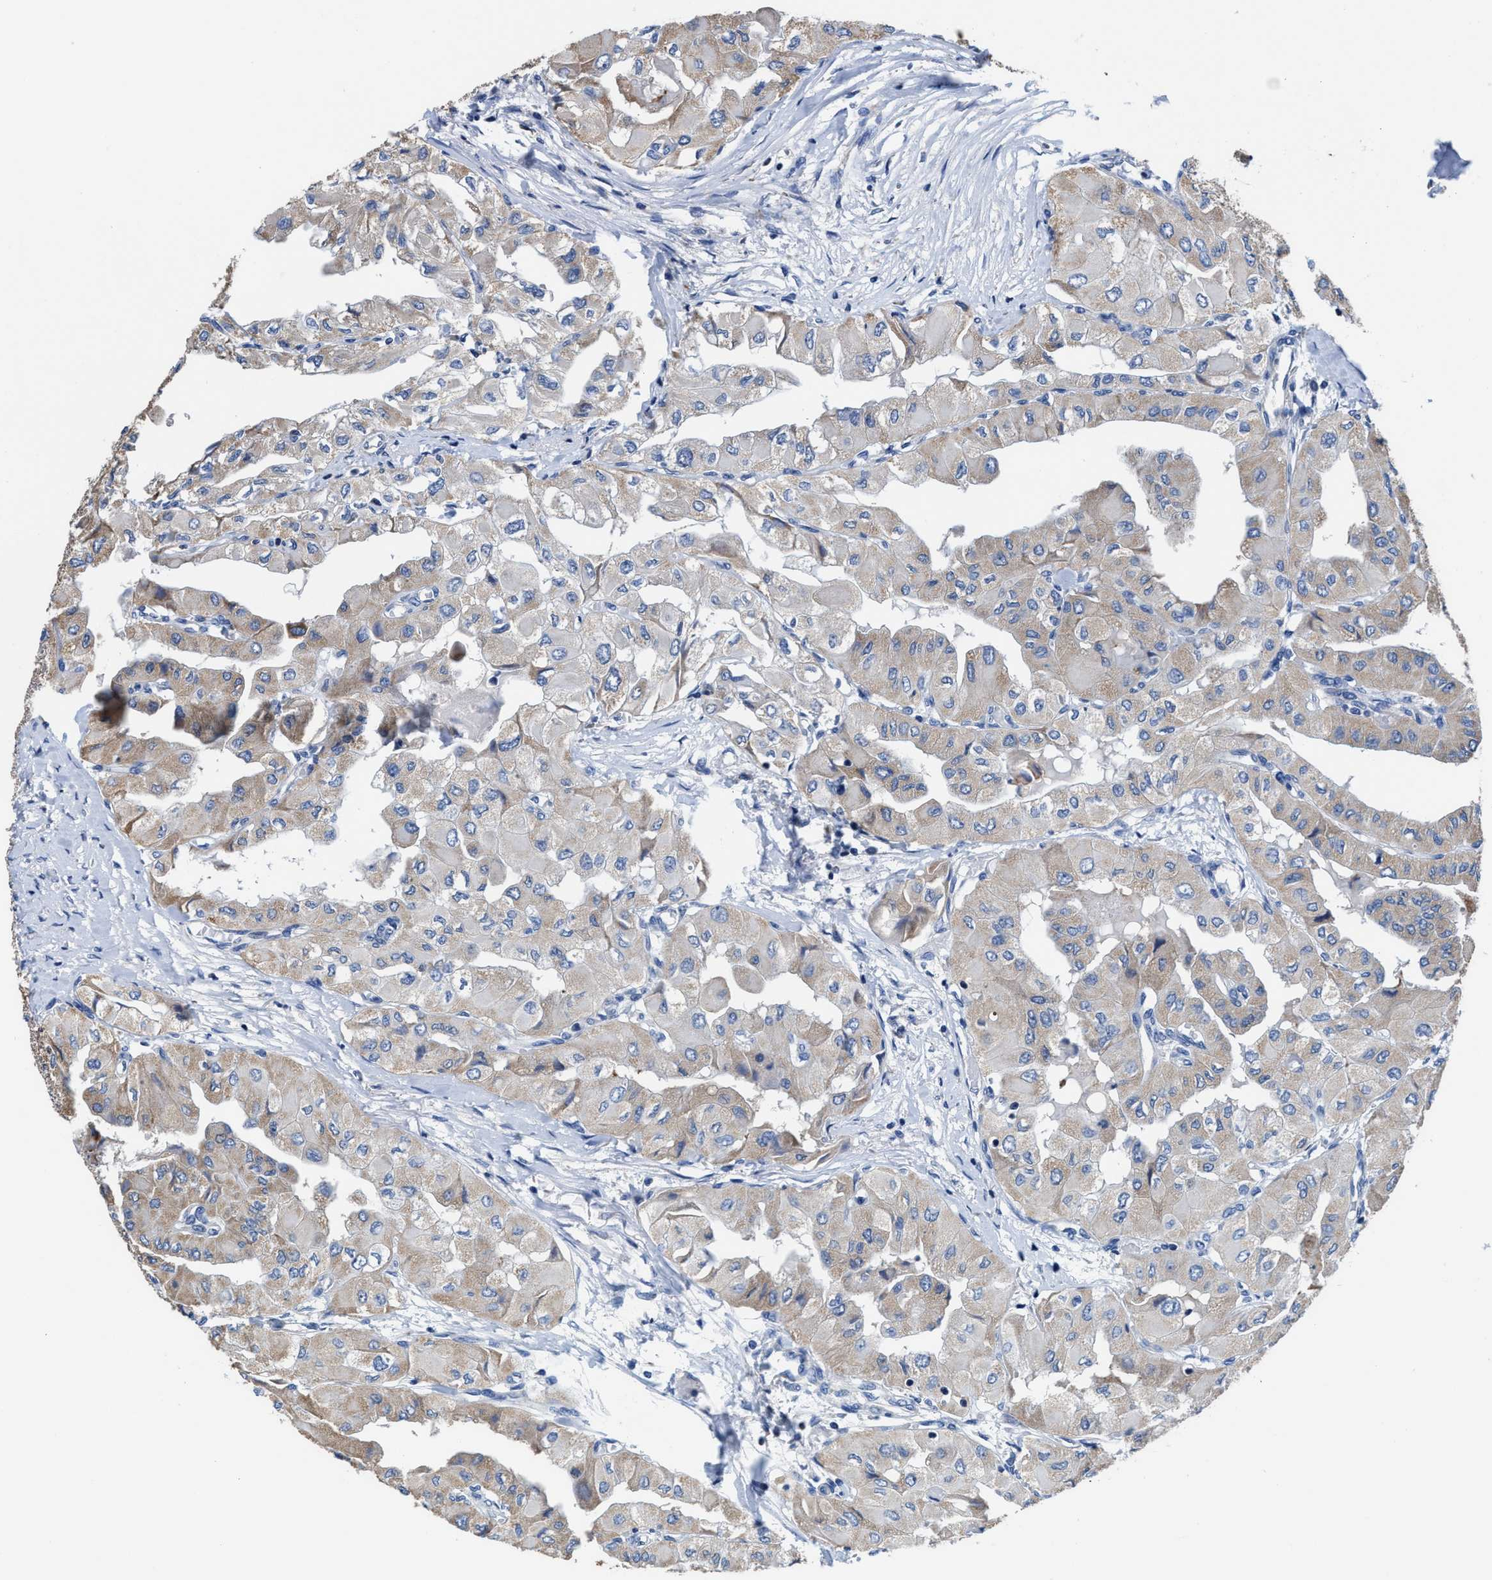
{"staining": {"intensity": "weak", "quantity": ">75%", "location": "cytoplasmic/membranous"}, "tissue": "thyroid cancer", "cell_type": "Tumor cells", "image_type": "cancer", "snomed": [{"axis": "morphology", "description": "Papillary adenocarcinoma, NOS"}, {"axis": "topography", "description": "Thyroid gland"}], "caption": "Protein analysis of thyroid cancer tissue exhibits weak cytoplasmic/membranous positivity in approximately >75% of tumor cells. Using DAB (brown) and hematoxylin (blue) stains, captured at high magnification using brightfield microscopy.", "gene": "TMEM30A", "patient": {"sex": "female", "age": 59}}